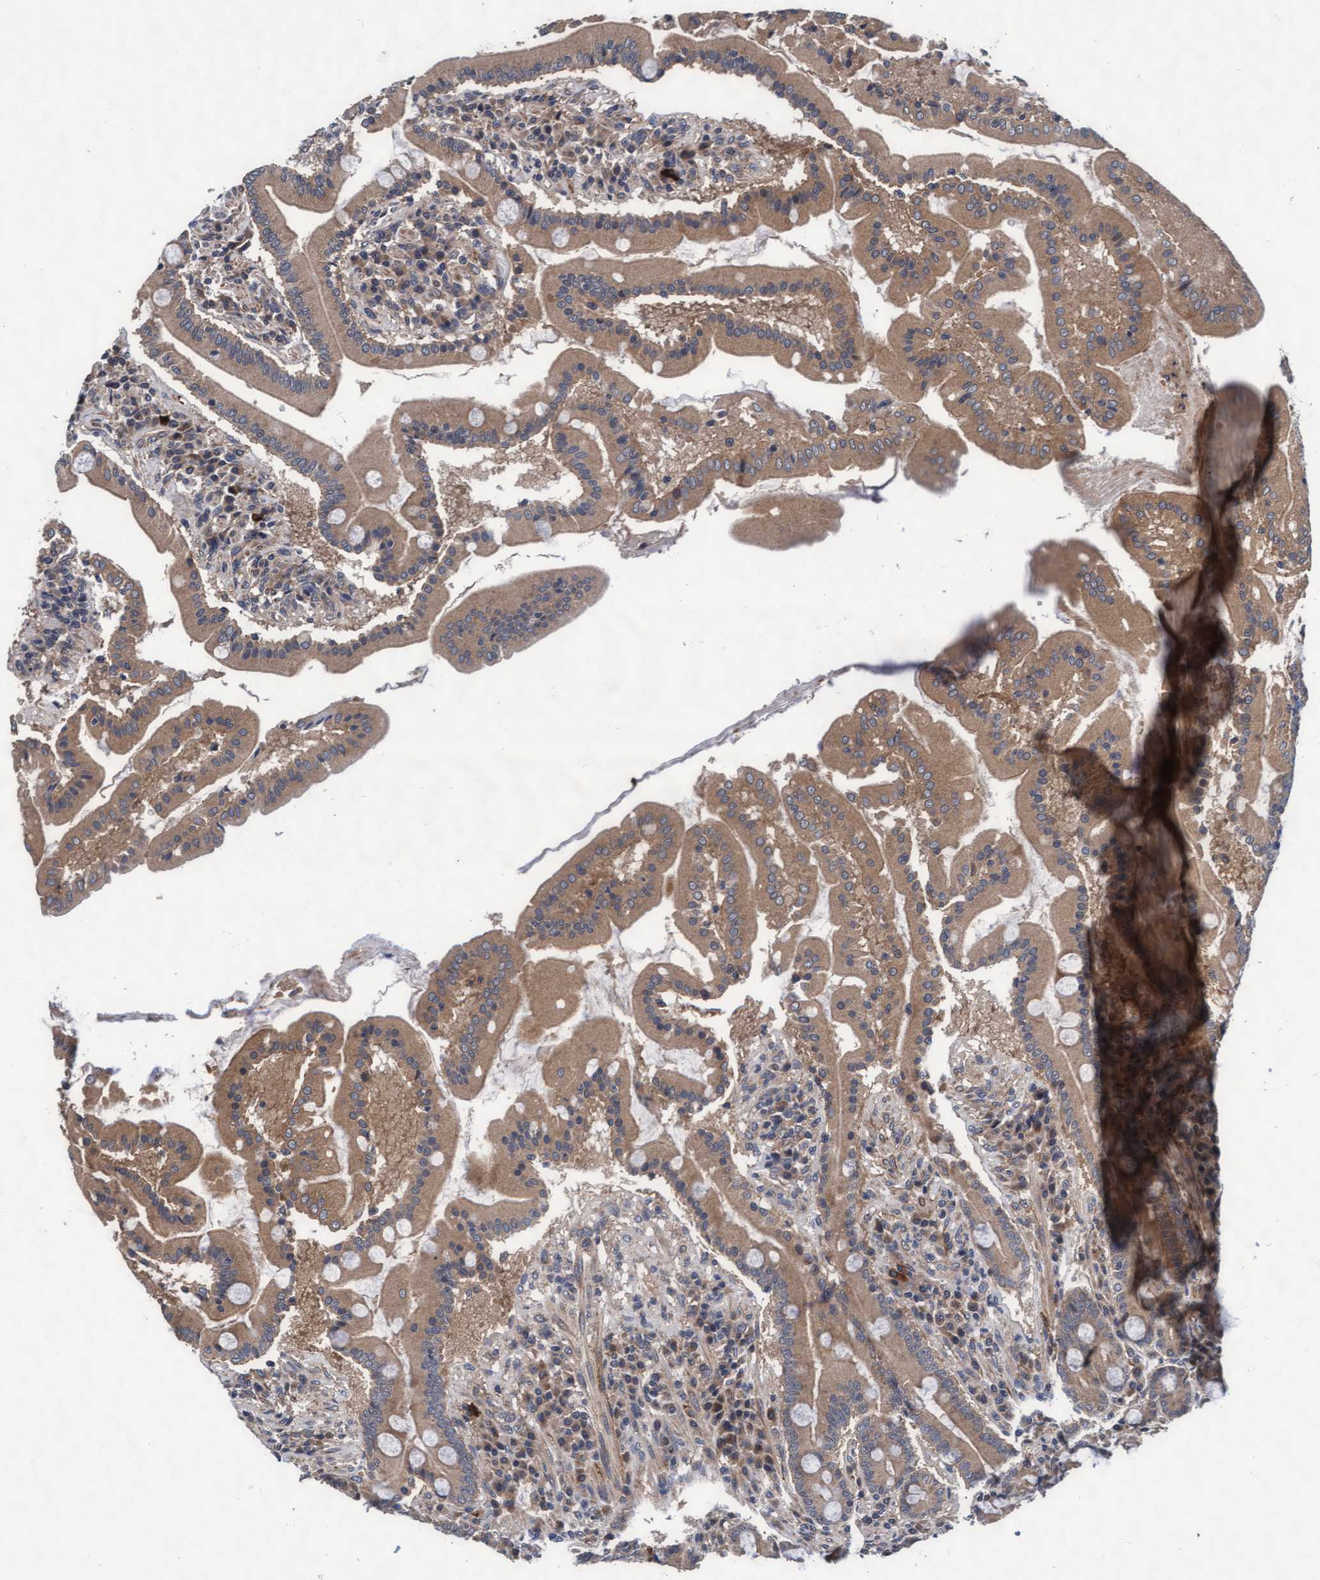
{"staining": {"intensity": "moderate", "quantity": ">75%", "location": "cytoplasmic/membranous"}, "tissue": "duodenum", "cell_type": "Glandular cells", "image_type": "normal", "snomed": [{"axis": "morphology", "description": "Normal tissue, NOS"}, {"axis": "topography", "description": "Duodenum"}], "caption": "This image exhibits normal duodenum stained with immunohistochemistry to label a protein in brown. The cytoplasmic/membranous of glandular cells show moderate positivity for the protein. Nuclei are counter-stained blue.", "gene": "EFCAB13", "patient": {"sex": "male", "age": 50}}